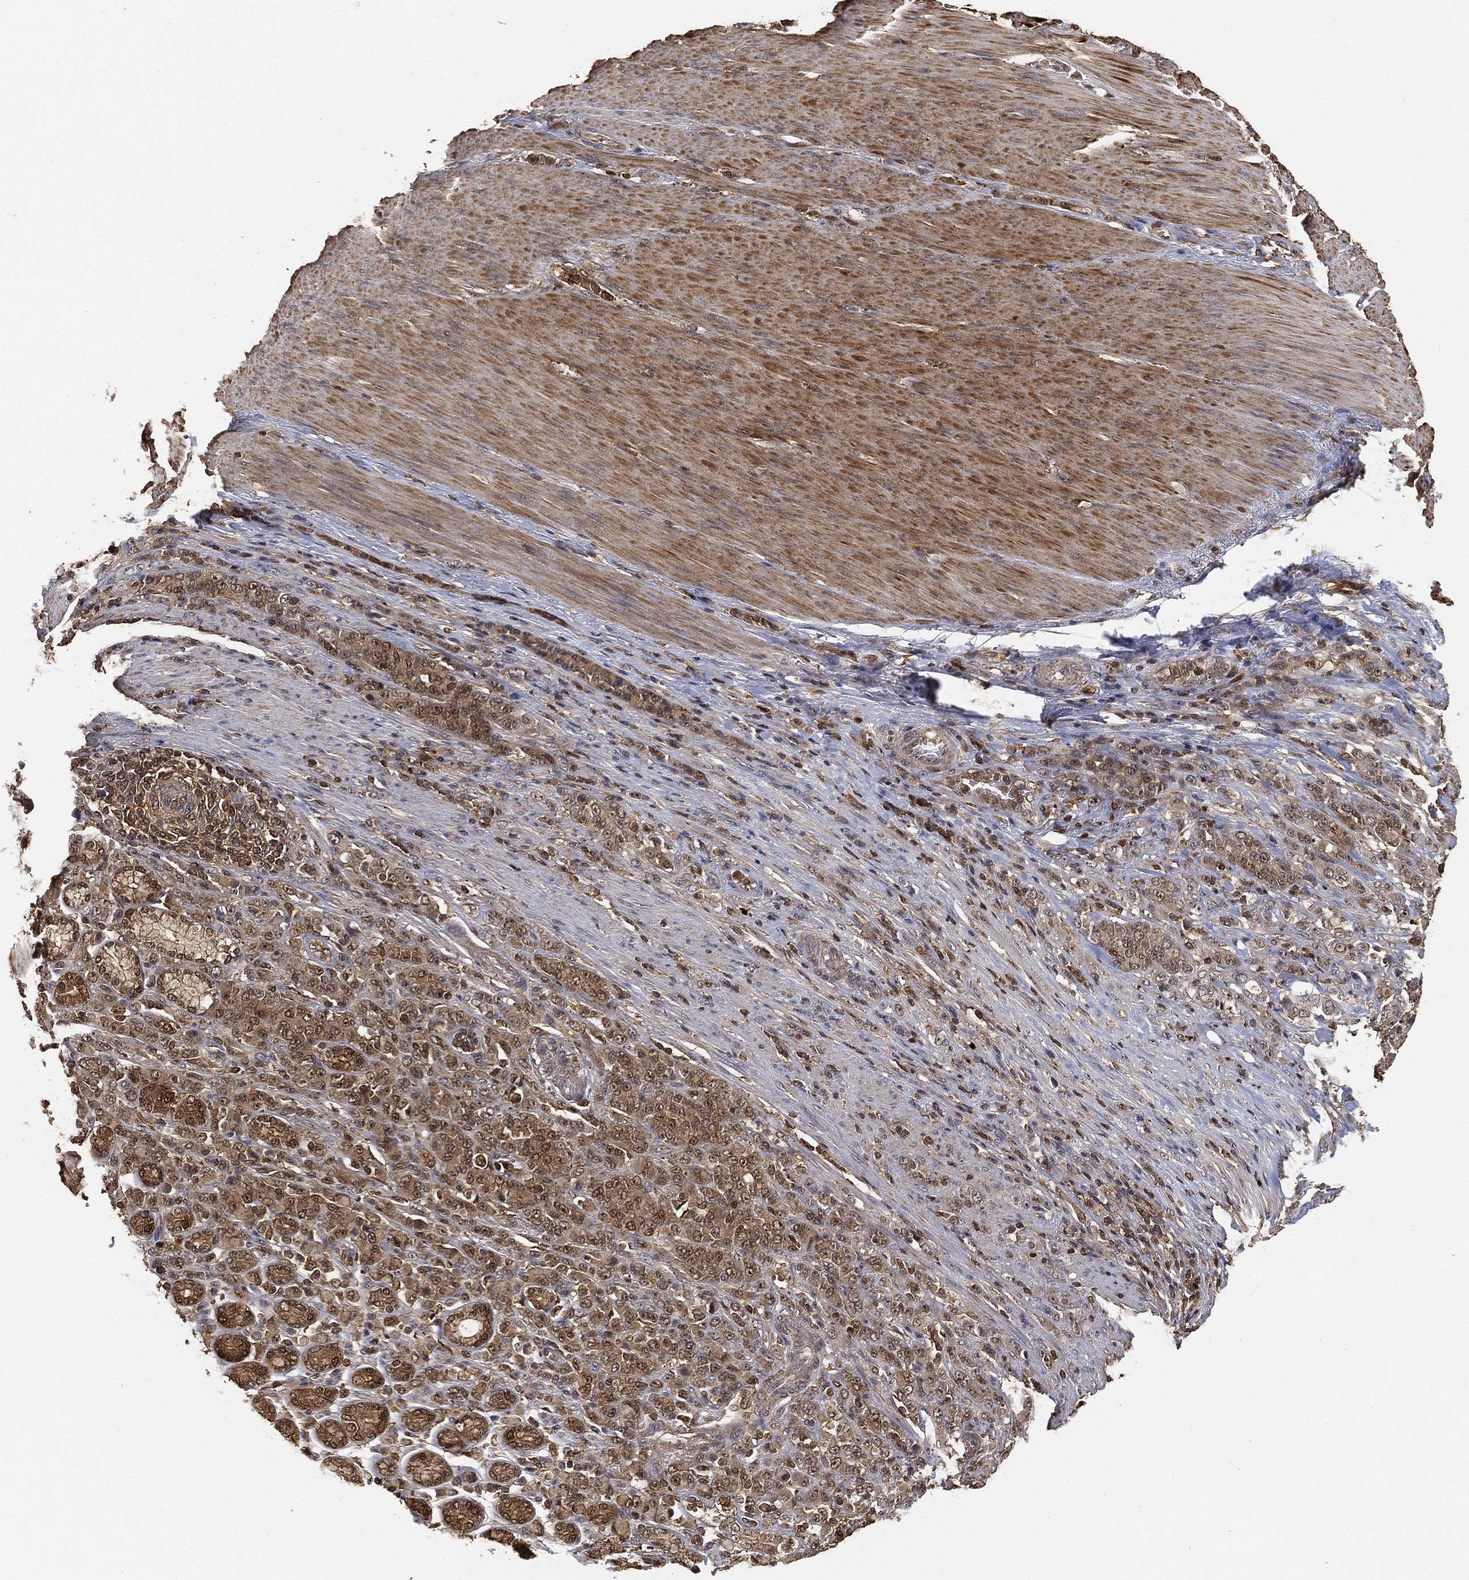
{"staining": {"intensity": "moderate", "quantity": ">75%", "location": "cytoplasmic/membranous,nuclear"}, "tissue": "stomach cancer", "cell_type": "Tumor cells", "image_type": "cancer", "snomed": [{"axis": "morphology", "description": "Normal tissue, NOS"}, {"axis": "morphology", "description": "Adenocarcinoma, NOS"}, {"axis": "topography", "description": "Stomach"}], "caption": "The image shows a brown stain indicating the presence of a protein in the cytoplasmic/membranous and nuclear of tumor cells in adenocarcinoma (stomach).", "gene": "CRYL1", "patient": {"sex": "female", "age": 79}}